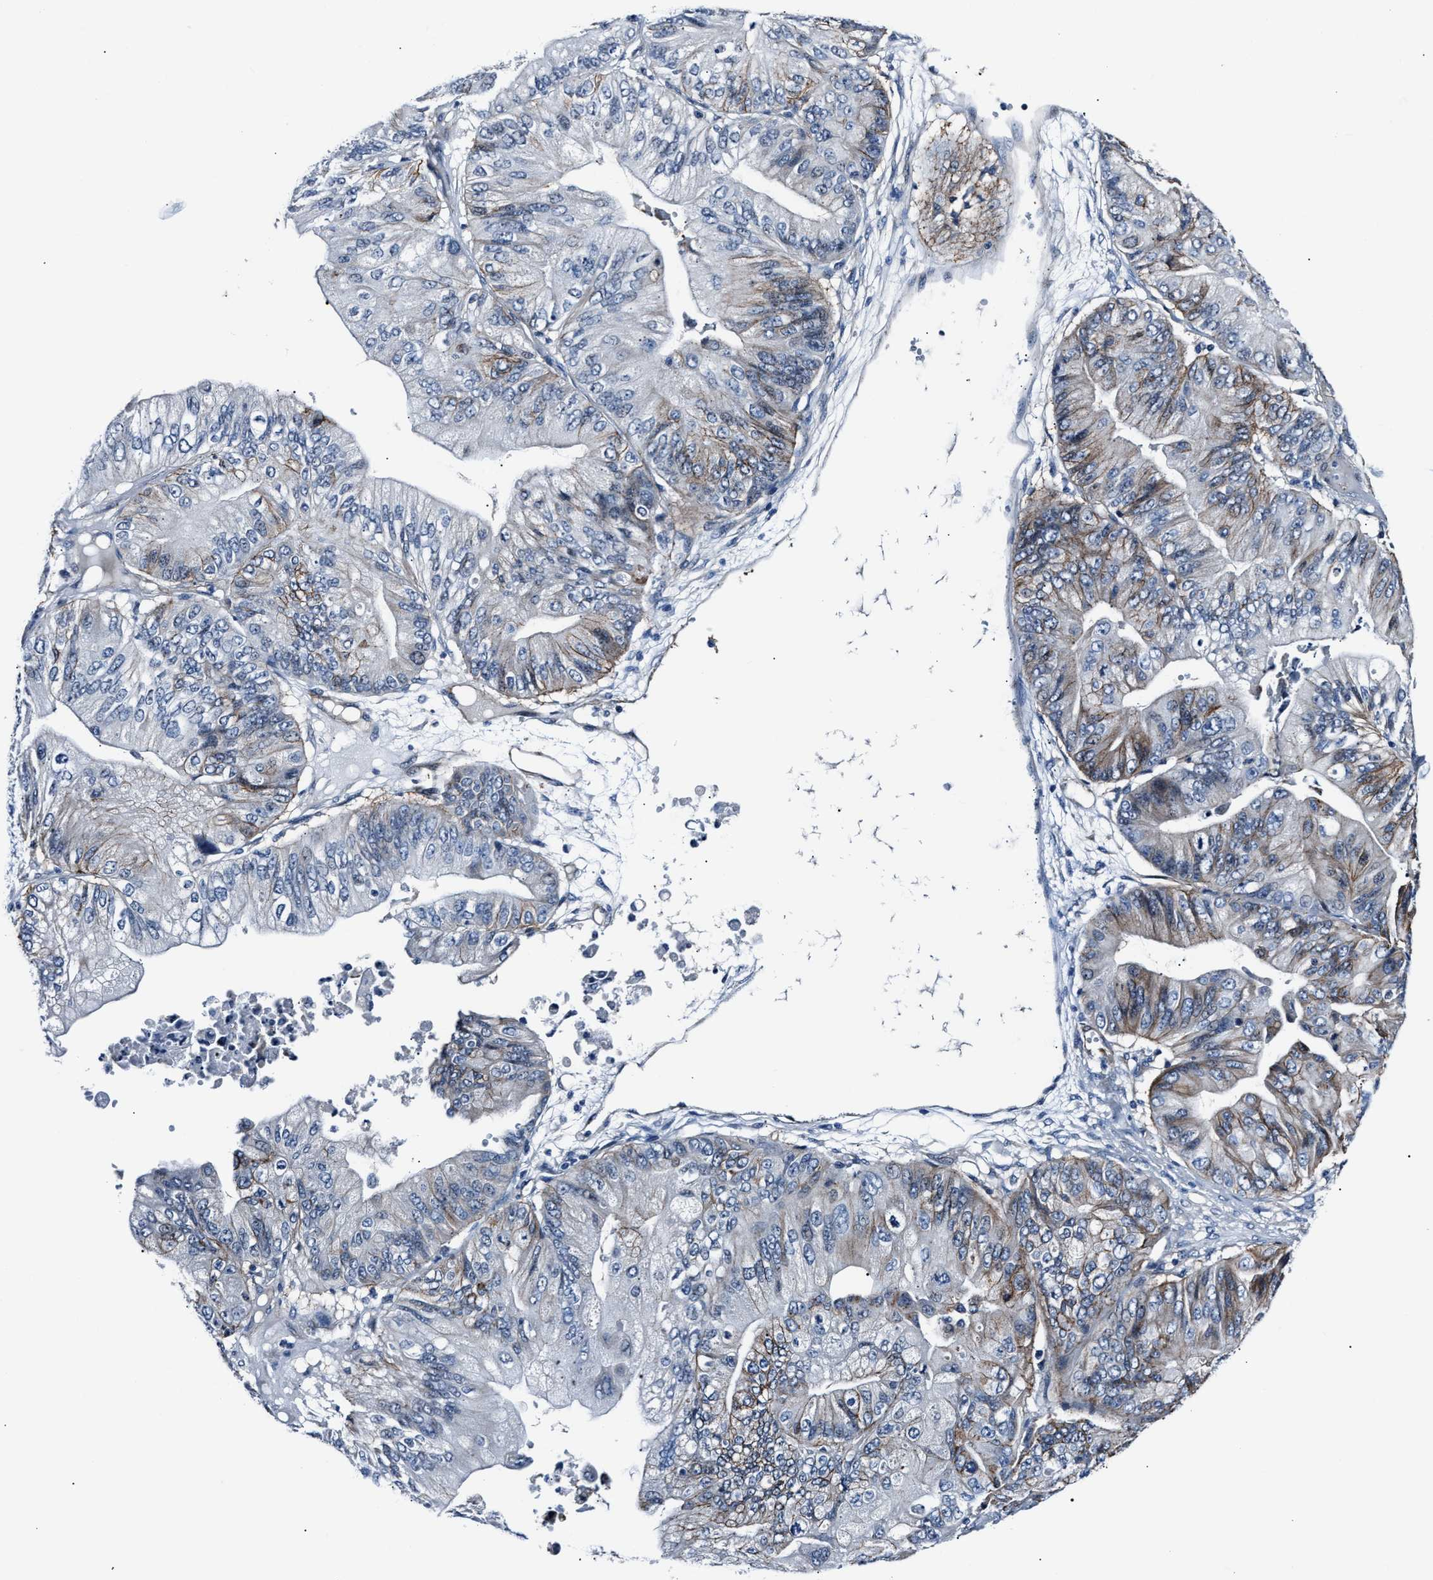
{"staining": {"intensity": "weak", "quantity": "<25%", "location": "cytoplasmic/membranous"}, "tissue": "ovarian cancer", "cell_type": "Tumor cells", "image_type": "cancer", "snomed": [{"axis": "morphology", "description": "Cystadenocarcinoma, mucinous, NOS"}, {"axis": "topography", "description": "Ovary"}], "caption": "Immunohistochemistry (IHC) of mucinous cystadenocarcinoma (ovarian) demonstrates no positivity in tumor cells. Nuclei are stained in blue.", "gene": "MPDZ", "patient": {"sex": "female", "age": 61}}